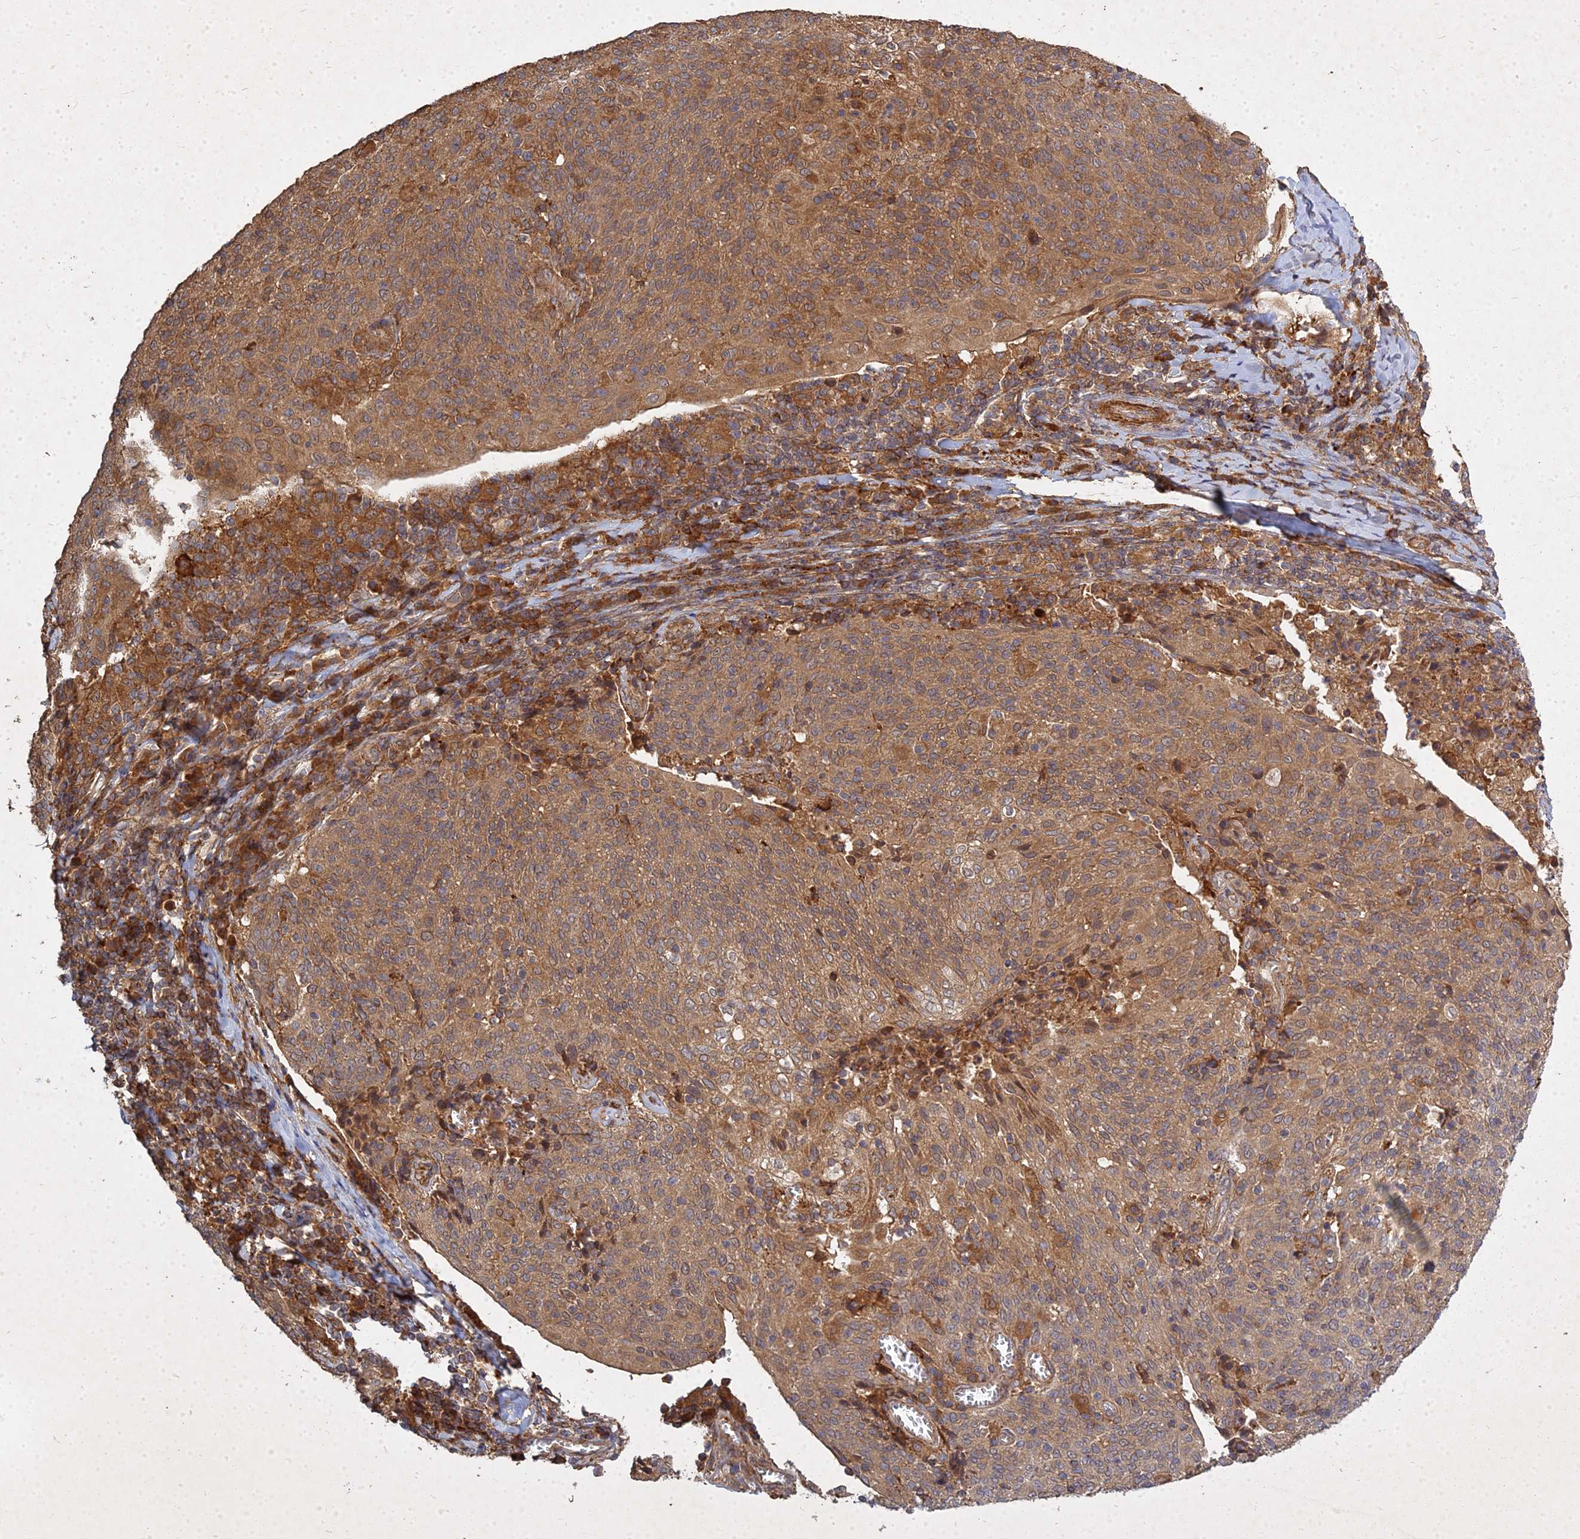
{"staining": {"intensity": "moderate", "quantity": ">75%", "location": "cytoplasmic/membranous"}, "tissue": "cervical cancer", "cell_type": "Tumor cells", "image_type": "cancer", "snomed": [{"axis": "morphology", "description": "Squamous cell carcinoma, NOS"}, {"axis": "topography", "description": "Cervix"}], "caption": "This photomicrograph demonstrates IHC staining of squamous cell carcinoma (cervical), with medium moderate cytoplasmic/membranous expression in about >75% of tumor cells.", "gene": "UBE2W", "patient": {"sex": "female", "age": 52}}